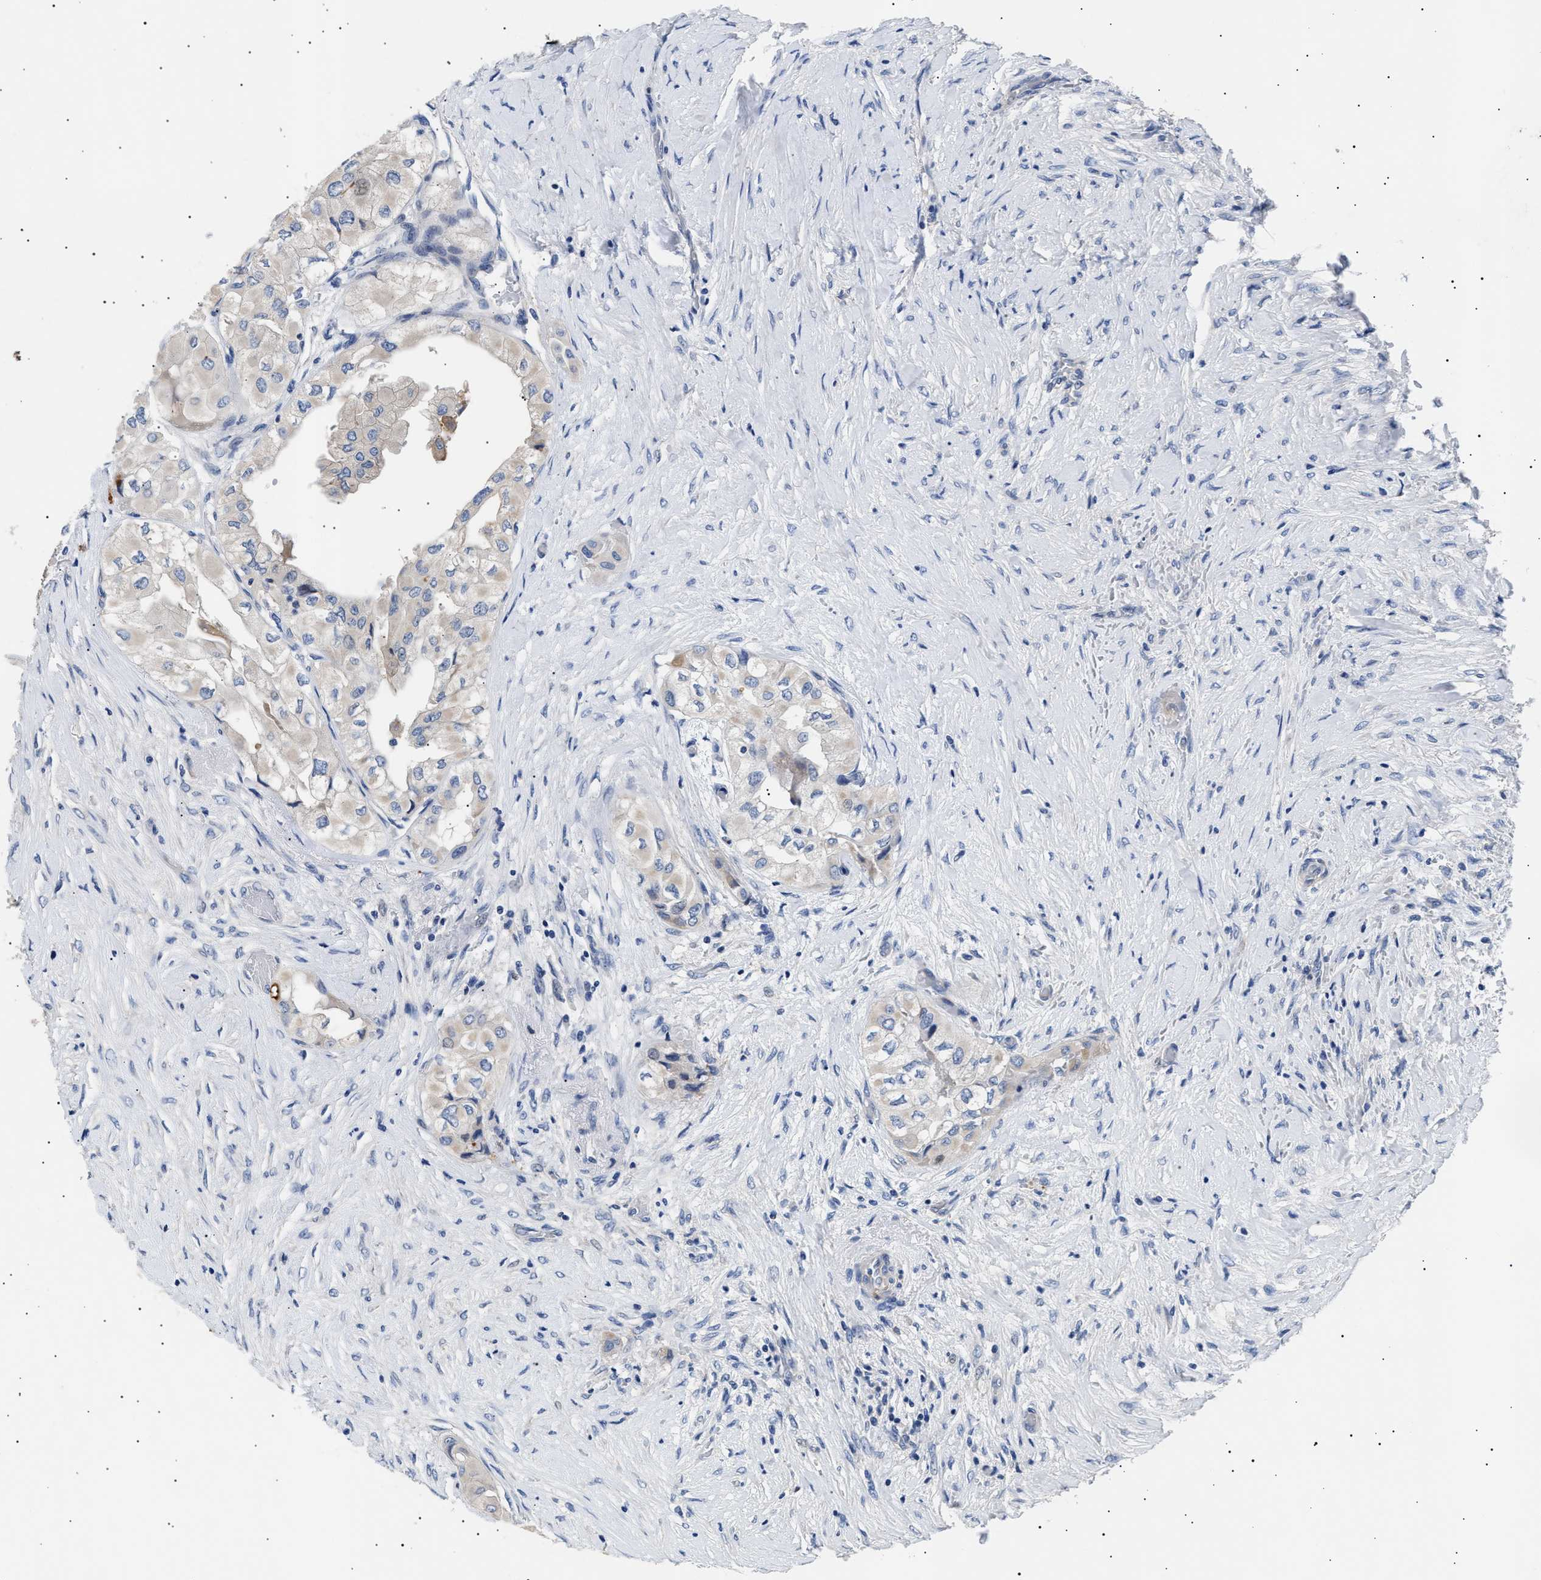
{"staining": {"intensity": "negative", "quantity": "none", "location": "none"}, "tissue": "thyroid cancer", "cell_type": "Tumor cells", "image_type": "cancer", "snomed": [{"axis": "morphology", "description": "Papillary adenocarcinoma, NOS"}, {"axis": "topography", "description": "Thyroid gland"}], "caption": "Human thyroid cancer stained for a protein using IHC exhibits no positivity in tumor cells.", "gene": "HEMGN", "patient": {"sex": "female", "age": 59}}